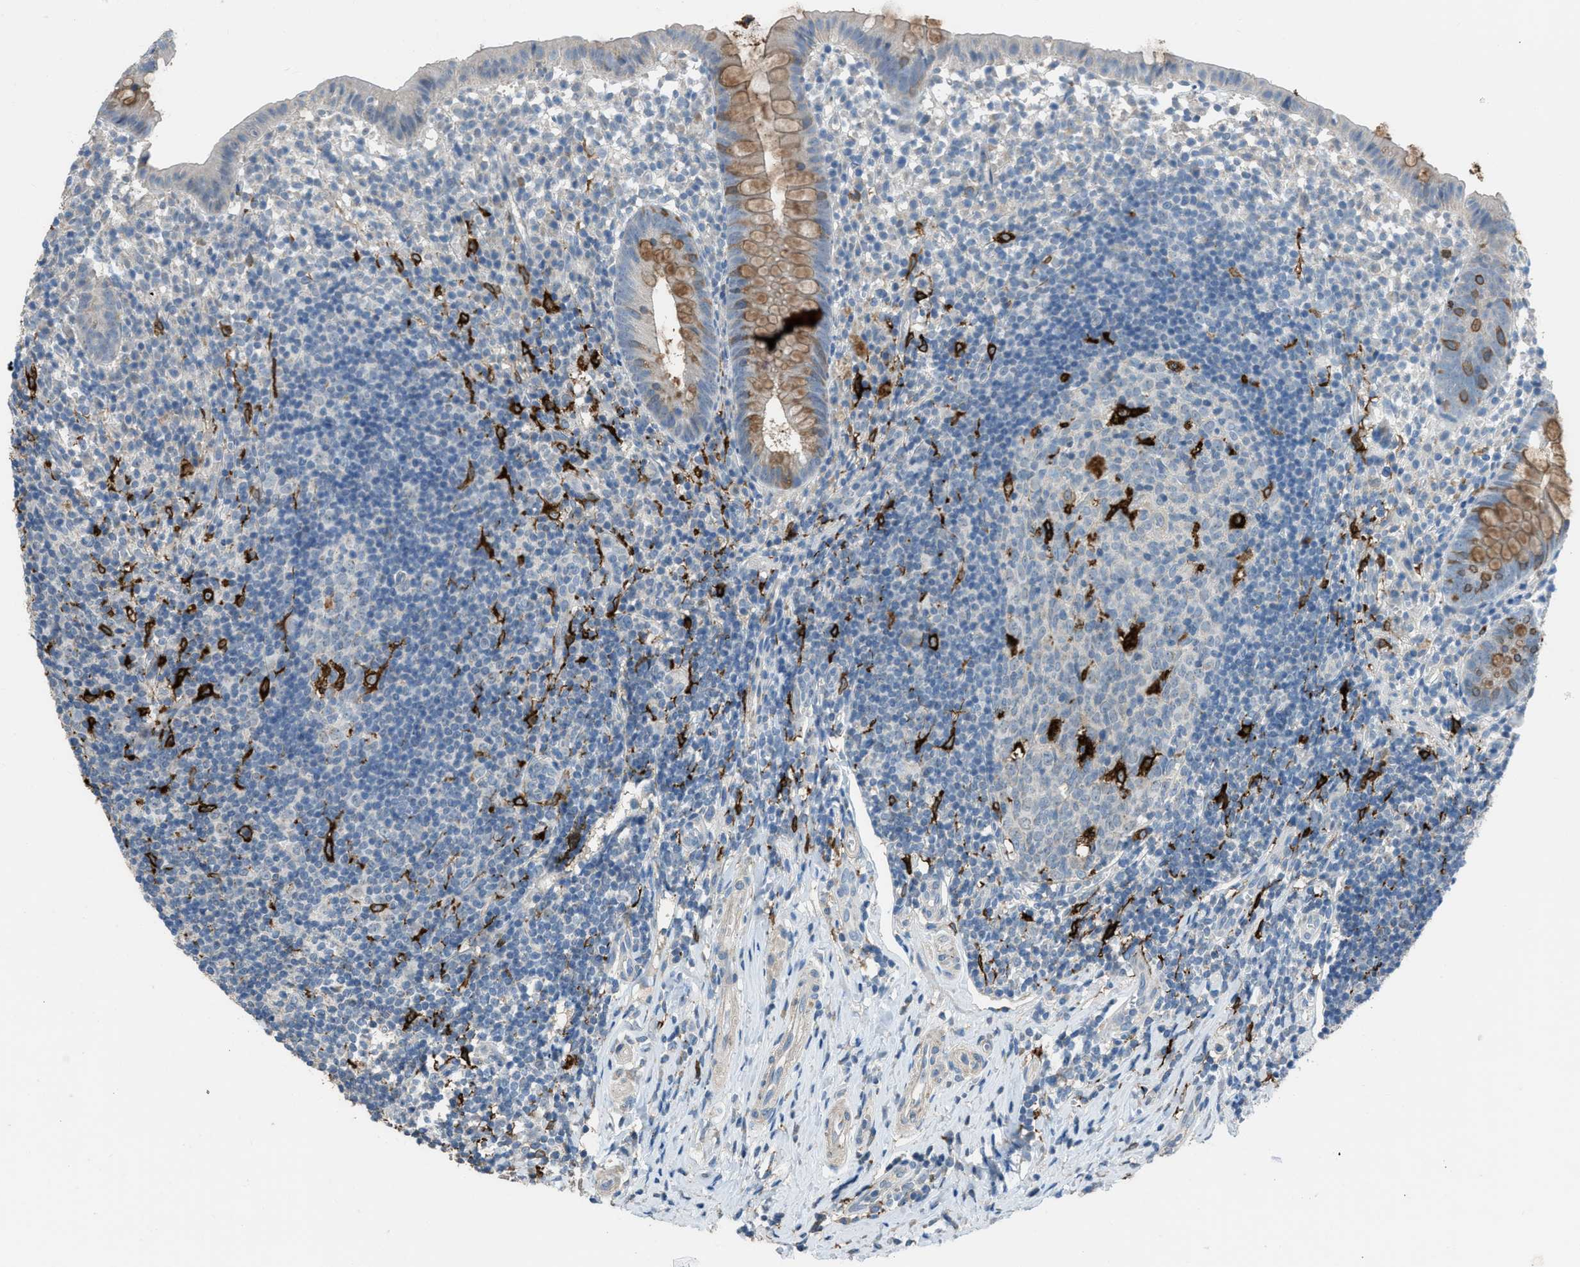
{"staining": {"intensity": "moderate", "quantity": "25%-75%", "location": "cytoplasmic/membranous"}, "tissue": "appendix", "cell_type": "Glandular cells", "image_type": "normal", "snomed": [{"axis": "morphology", "description": "Normal tissue, NOS"}, {"axis": "topography", "description": "Appendix"}], "caption": "Immunohistochemical staining of unremarkable human appendix shows medium levels of moderate cytoplasmic/membranous expression in approximately 25%-75% of glandular cells. (Stains: DAB (3,3'-diaminobenzidine) in brown, nuclei in blue, Microscopy: brightfield microscopy at high magnification).", "gene": "TIMD4", "patient": {"sex": "female", "age": 20}}